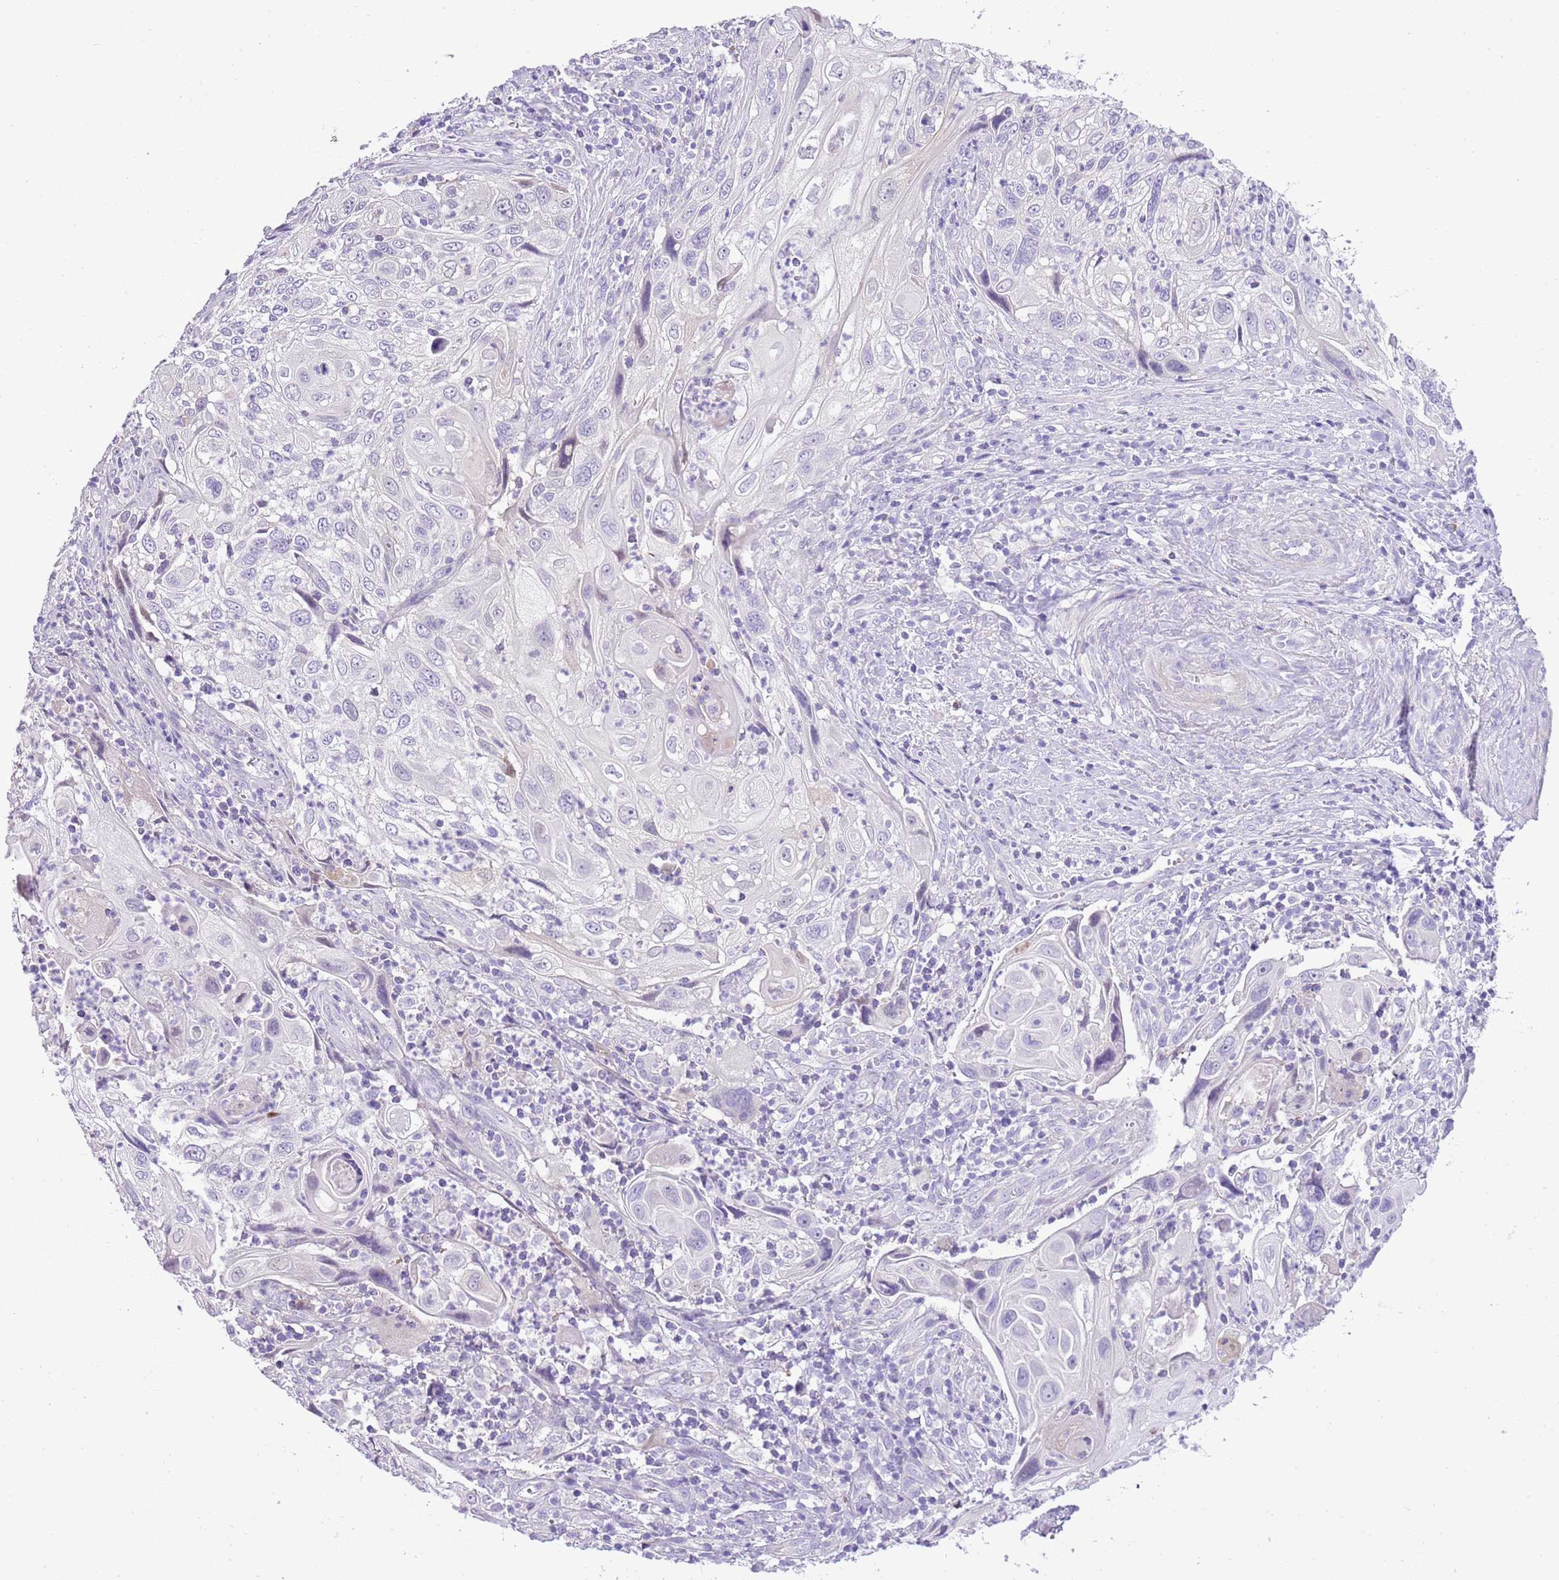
{"staining": {"intensity": "negative", "quantity": "none", "location": "none"}, "tissue": "cervical cancer", "cell_type": "Tumor cells", "image_type": "cancer", "snomed": [{"axis": "morphology", "description": "Squamous cell carcinoma, NOS"}, {"axis": "topography", "description": "Cervix"}], "caption": "DAB immunohistochemical staining of human cervical cancer exhibits no significant expression in tumor cells. (Immunohistochemistry (ihc), brightfield microscopy, high magnification).", "gene": "AAR2", "patient": {"sex": "female", "age": 70}}